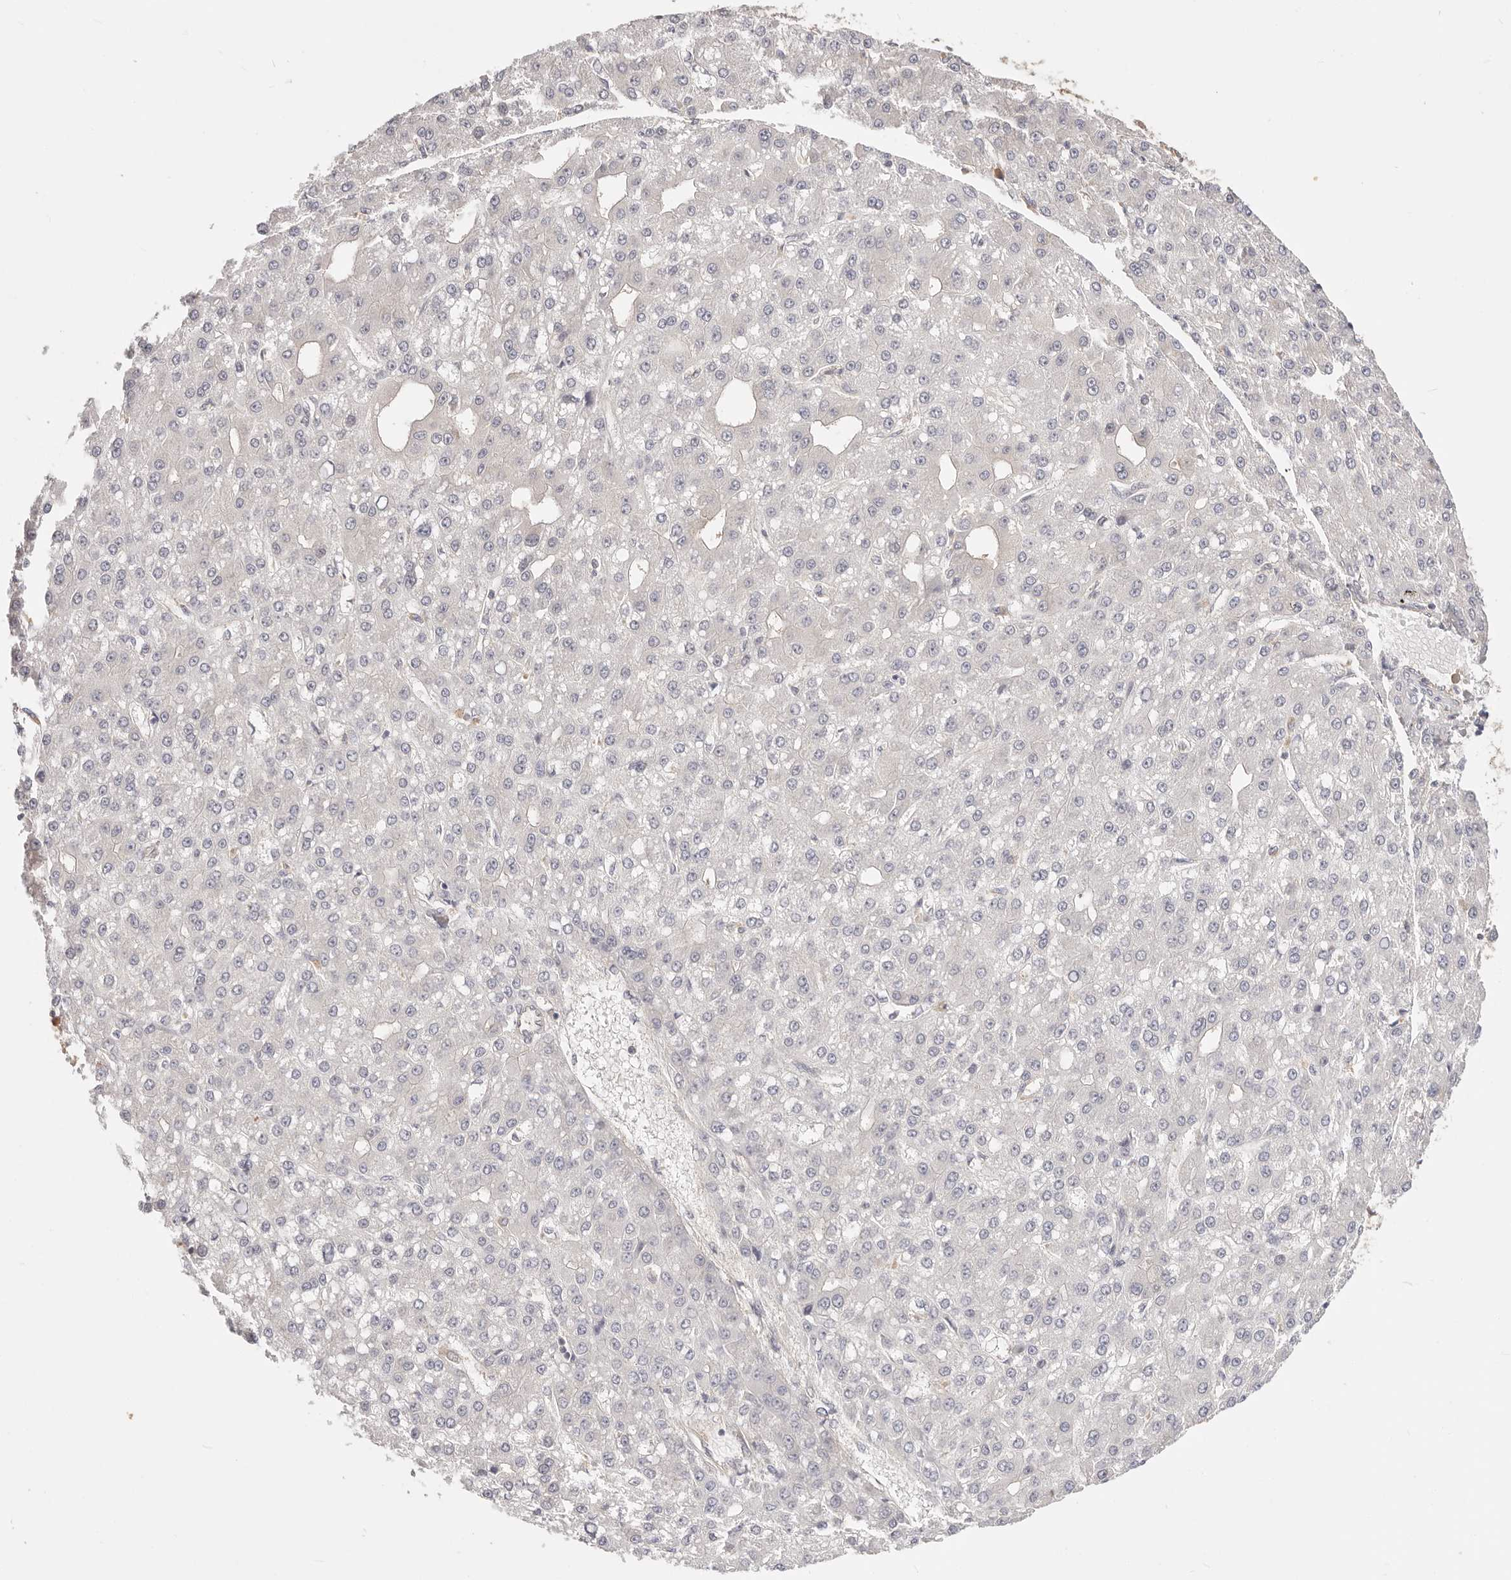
{"staining": {"intensity": "weak", "quantity": "<25%", "location": "cytoplasmic/membranous"}, "tissue": "liver cancer", "cell_type": "Tumor cells", "image_type": "cancer", "snomed": [{"axis": "morphology", "description": "Carcinoma, Hepatocellular, NOS"}, {"axis": "topography", "description": "Liver"}], "caption": "The image reveals no staining of tumor cells in liver cancer (hepatocellular carcinoma).", "gene": "KCMF1", "patient": {"sex": "male", "age": 67}}